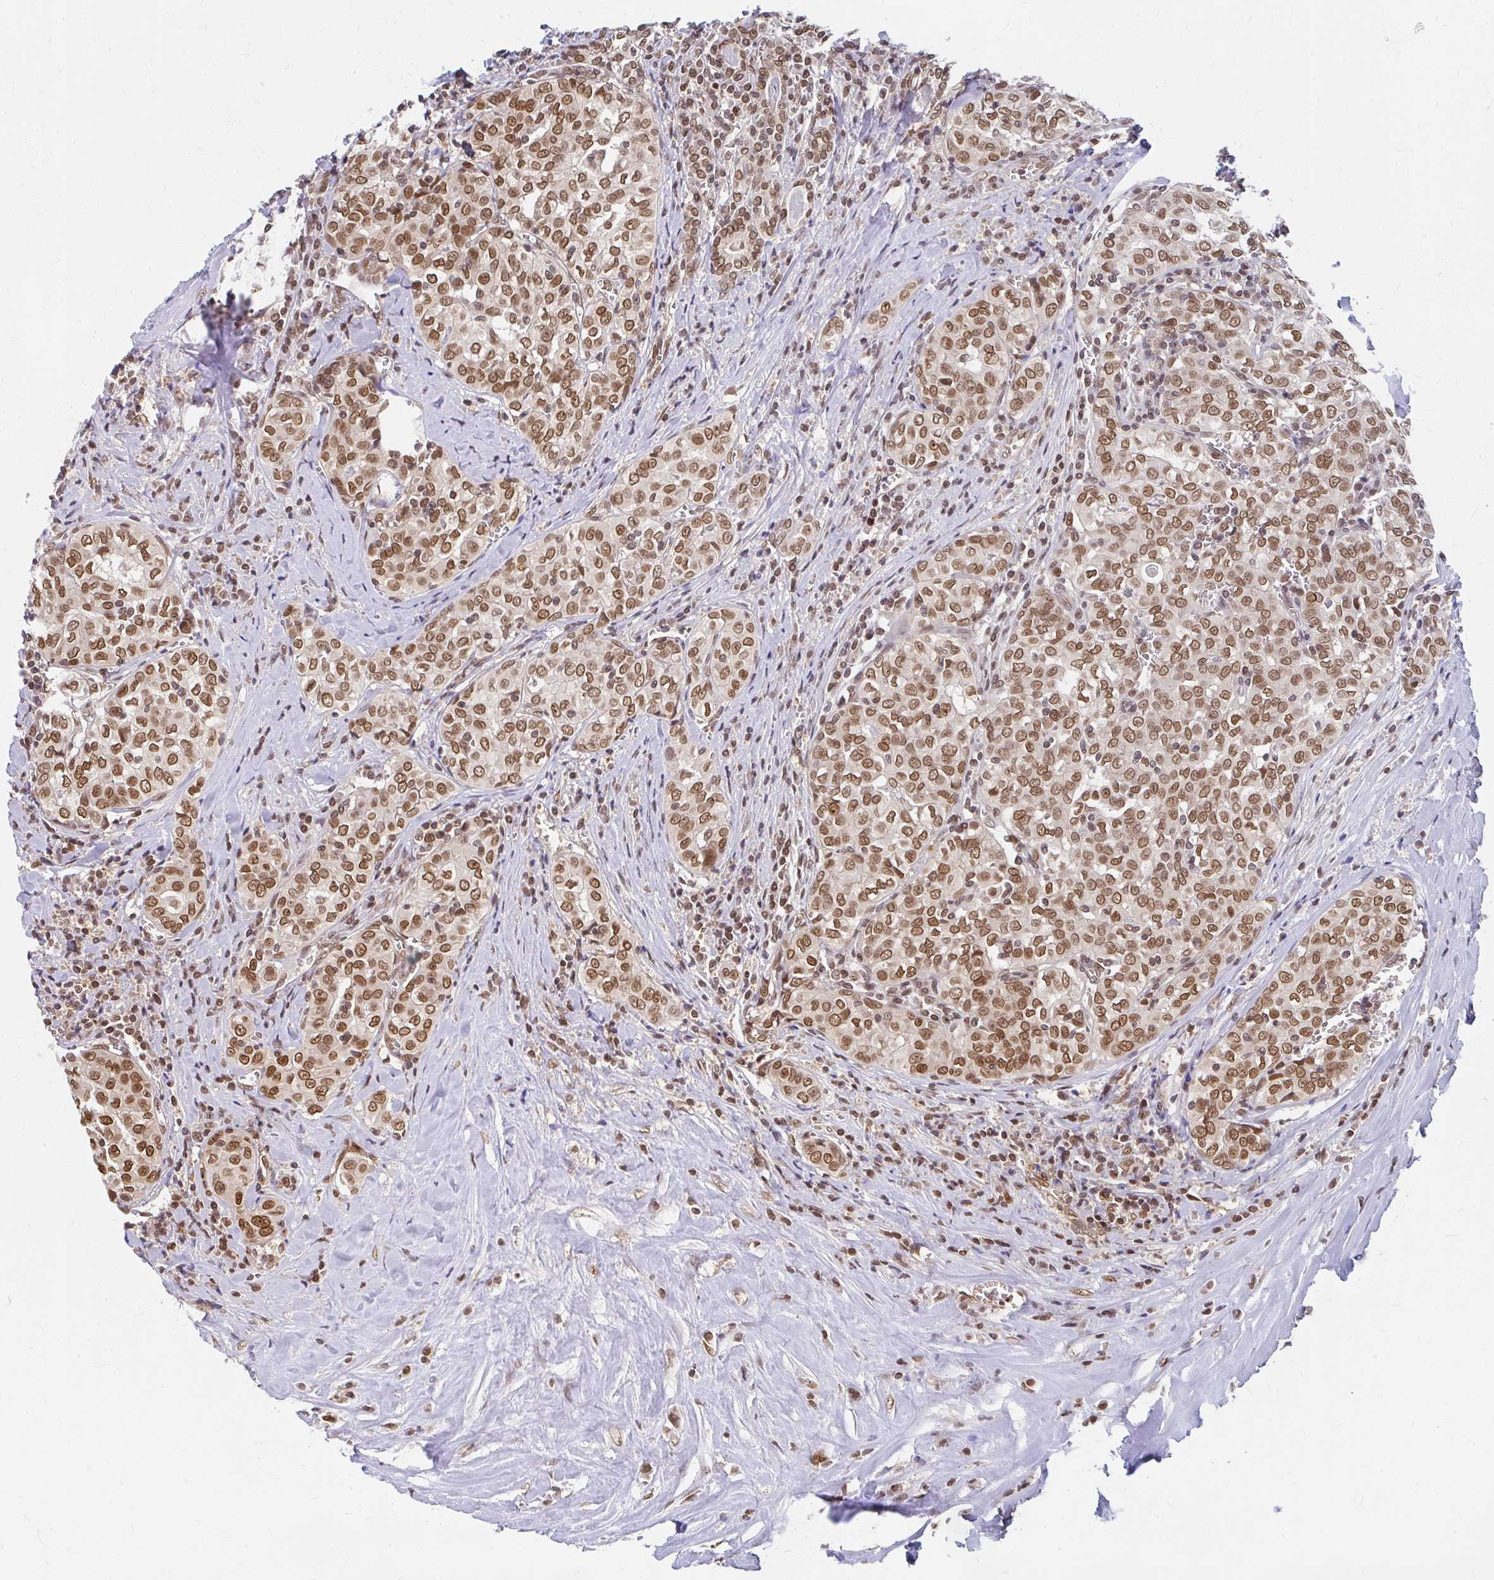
{"staining": {"intensity": "moderate", "quantity": ">75%", "location": "cytoplasmic/membranous,nuclear"}, "tissue": "thyroid cancer", "cell_type": "Tumor cells", "image_type": "cancer", "snomed": [{"axis": "morphology", "description": "Papillary adenocarcinoma, NOS"}, {"axis": "topography", "description": "Thyroid gland"}], "caption": "Tumor cells demonstrate medium levels of moderate cytoplasmic/membranous and nuclear staining in about >75% of cells in papillary adenocarcinoma (thyroid).", "gene": "XPO1", "patient": {"sex": "female", "age": 30}}